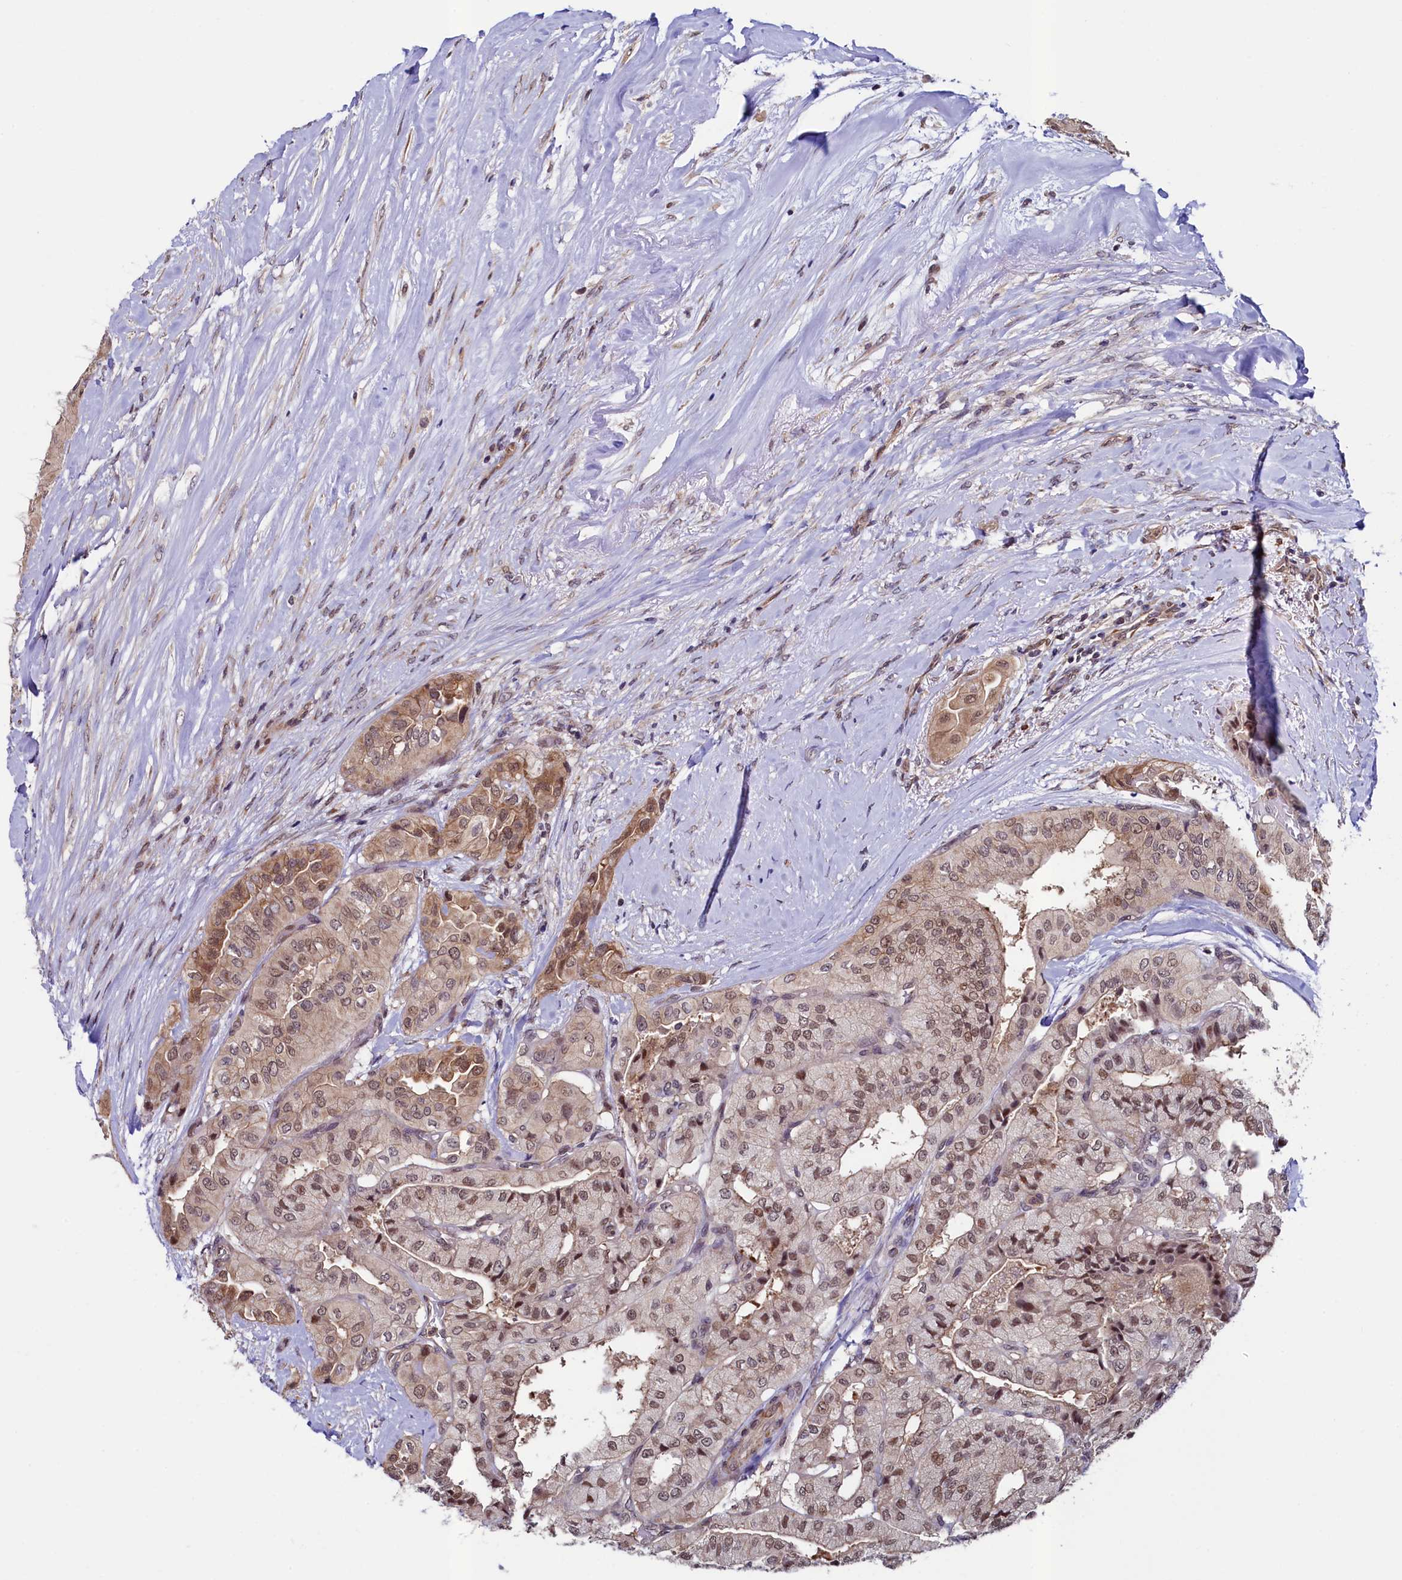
{"staining": {"intensity": "moderate", "quantity": "25%-75%", "location": "cytoplasmic/membranous,nuclear"}, "tissue": "thyroid cancer", "cell_type": "Tumor cells", "image_type": "cancer", "snomed": [{"axis": "morphology", "description": "Papillary adenocarcinoma, NOS"}, {"axis": "topography", "description": "Thyroid gland"}], "caption": "An image of thyroid papillary adenocarcinoma stained for a protein demonstrates moderate cytoplasmic/membranous and nuclear brown staining in tumor cells.", "gene": "LEO1", "patient": {"sex": "female", "age": 59}}